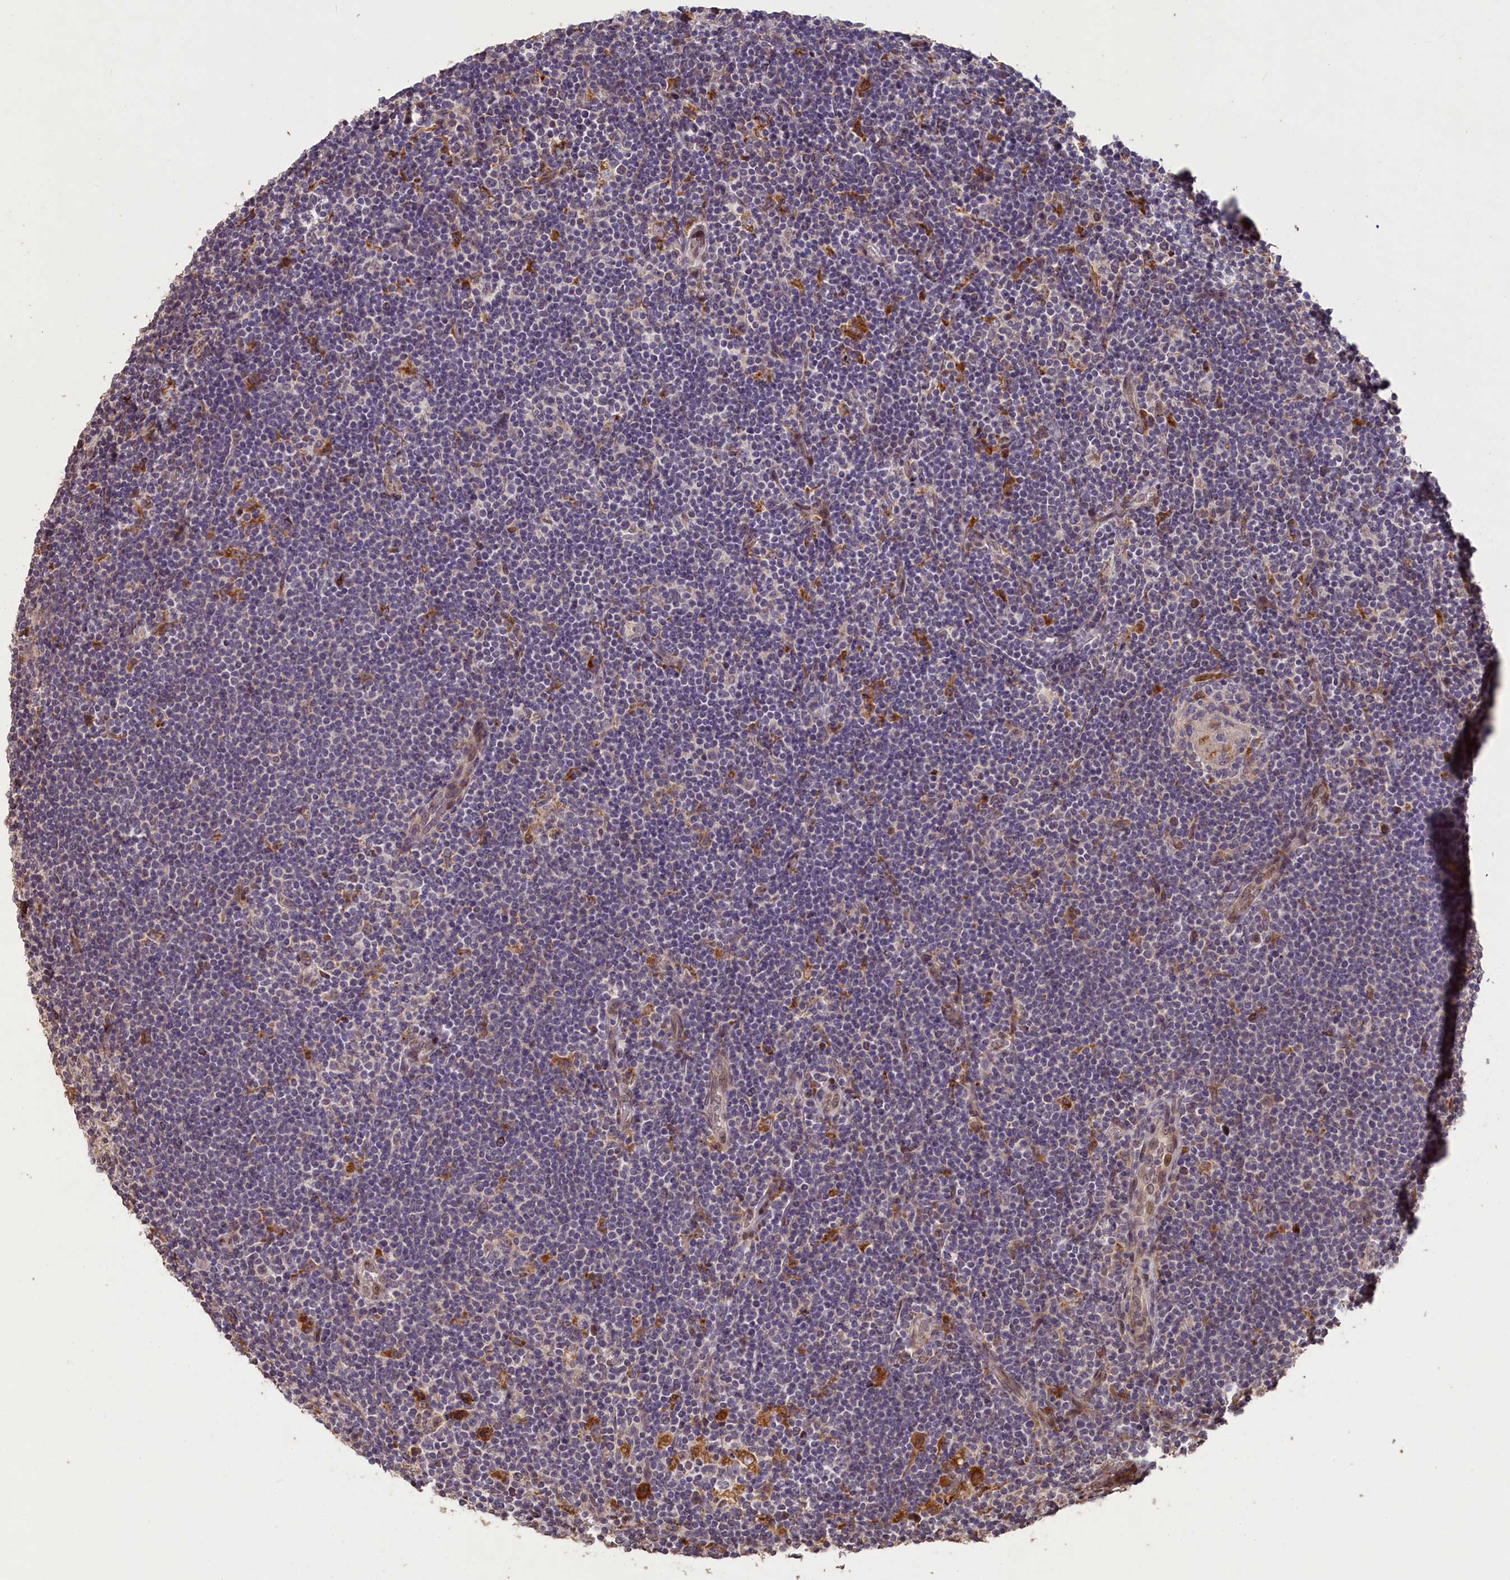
{"staining": {"intensity": "moderate", "quantity": ">75%", "location": "cytoplasmic/membranous"}, "tissue": "lymphoma", "cell_type": "Tumor cells", "image_type": "cancer", "snomed": [{"axis": "morphology", "description": "Hodgkin's disease, NOS"}, {"axis": "topography", "description": "Lymph node"}], "caption": "IHC (DAB) staining of human Hodgkin's disease reveals moderate cytoplasmic/membranous protein expression in about >75% of tumor cells.", "gene": "SLC38A7", "patient": {"sex": "female", "age": 57}}